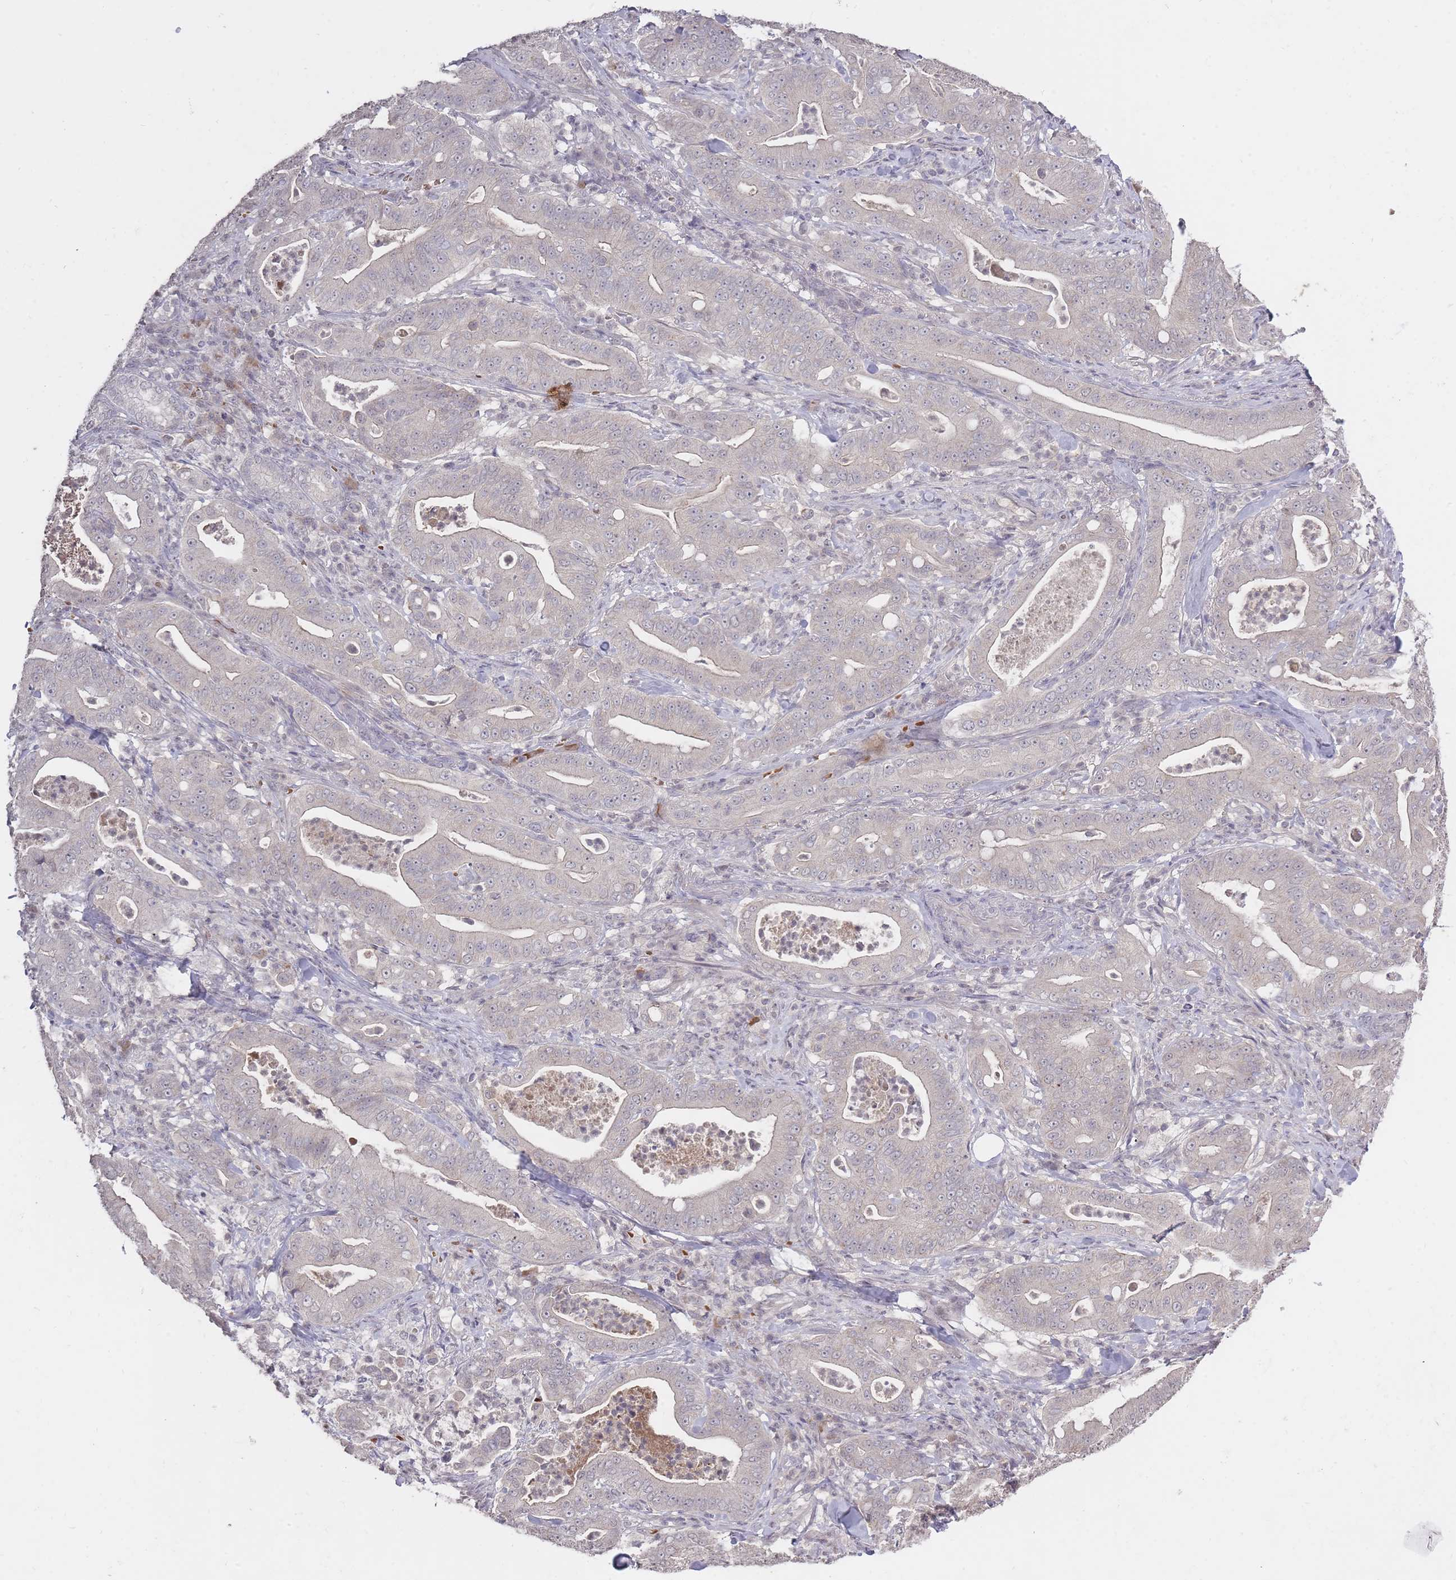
{"staining": {"intensity": "negative", "quantity": "none", "location": "none"}, "tissue": "pancreatic cancer", "cell_type": "Tumor cells", "image_type": "cancer", "snomed": [{"axis": "morphology", "description": "Adenocarcinoma, NOS"}, {"axis": "topography", "description": "Pancreas"}], "caption": "This photomicrograph is of adenocarcinoma (pancreatic) stained with immunohistochemistry (IHC) to label a protein in brown with the nuclei are counter-stained blue. There is no staining in tumor cells.", "gene": "ADCYAP1R1", "patient": {"sex": "male", "age": 71}}